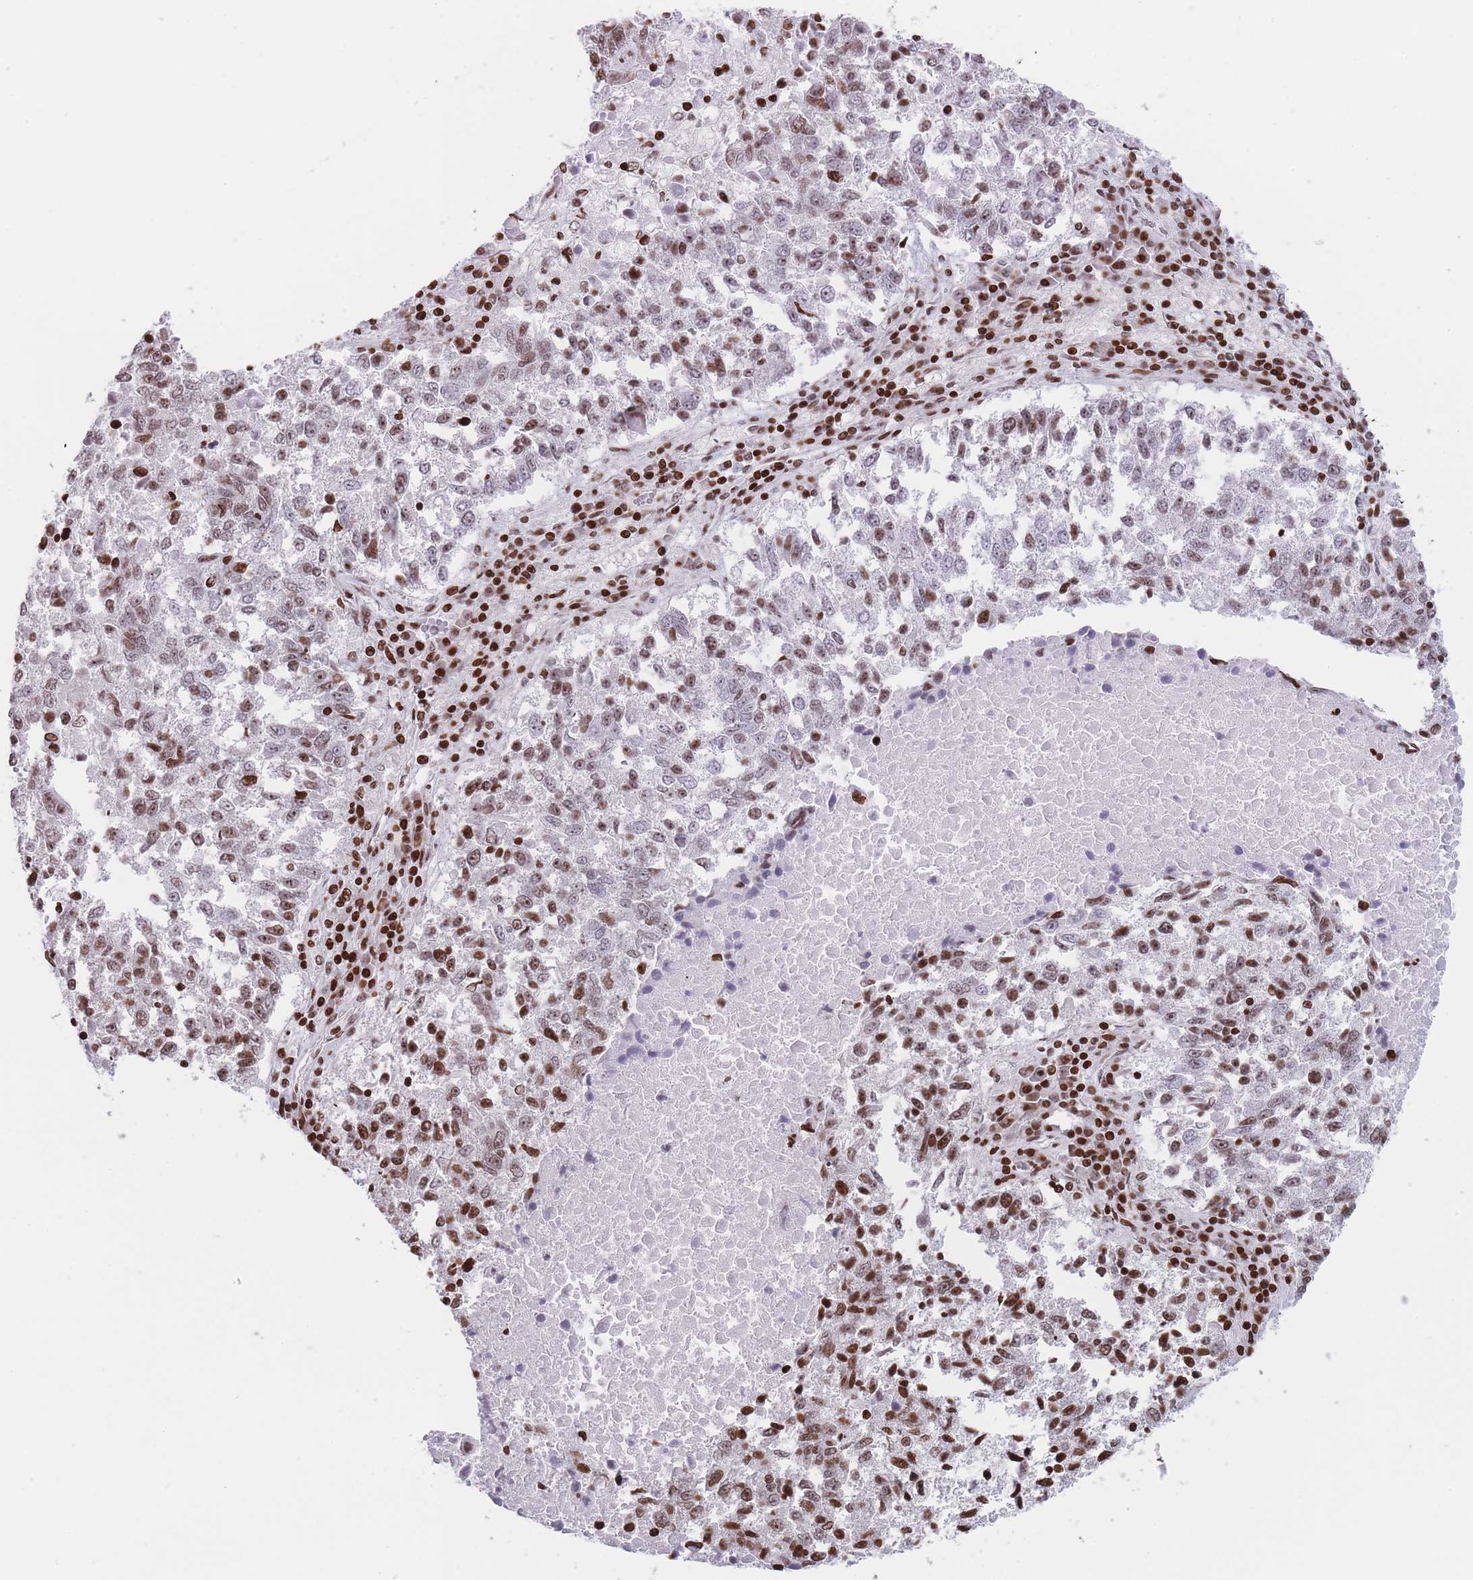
{"staining": {"intensity": "moderate", "quantity": ">75%", "location": "nuclear"}, "tissue": "lung cancer", "cell_type": "Tumor cells", "image_type": "cancer", "snomed": [{"axis": "morphology", "description": "Squamous cell carcinoma, NOS"}, {"axis": "topography", "description": "Lung"}], "caption": "Human lung cancer (squamous cell carcinoma) stained with a protein marker shows moderate staining in tumor cells.", "gene": "AK9", "patient": {"sex": "male", "age": 73}}